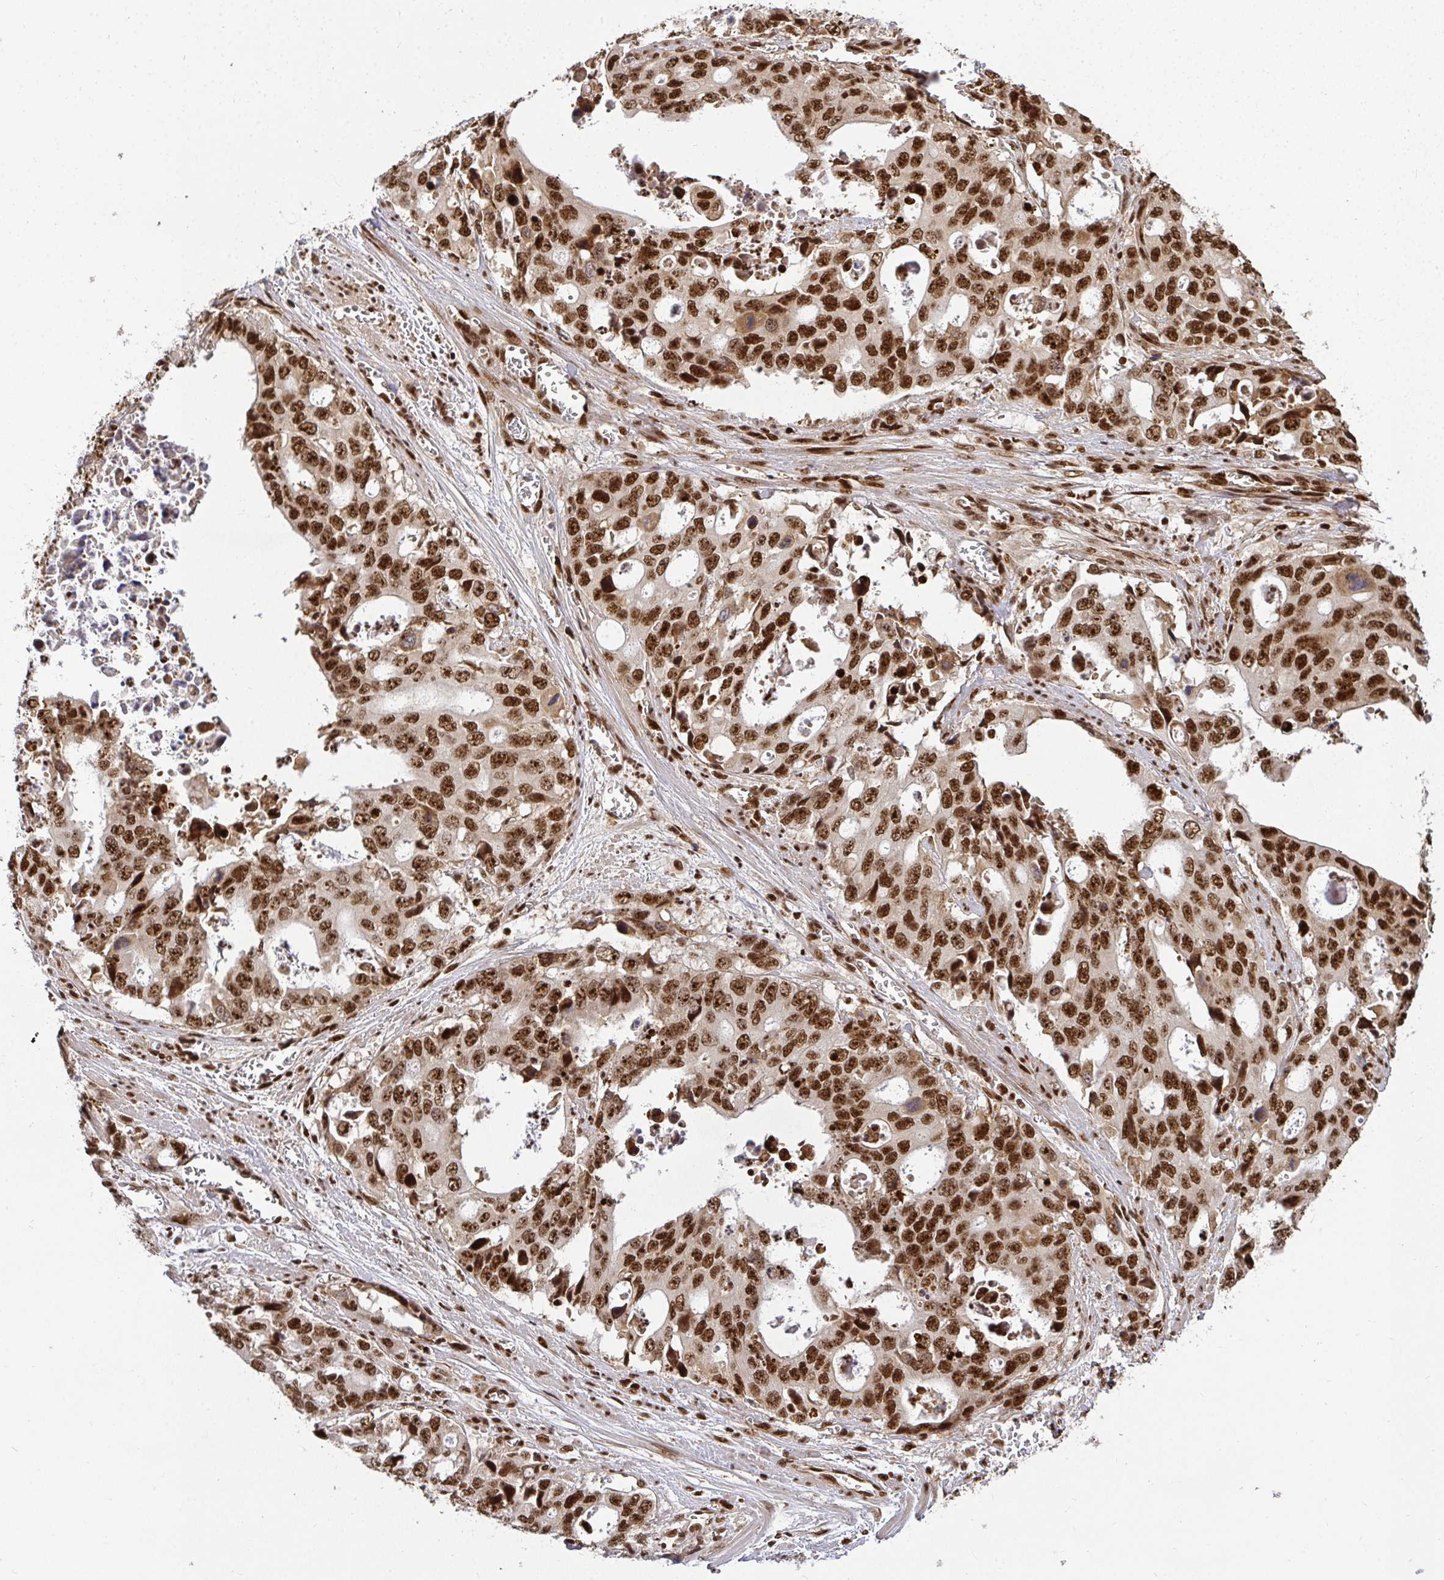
{"staining": {"intensity": "strong", "quantity": ">75%", "location": "nuclear"}, "tissue": "stomach cancer", "cell_type": "Tumor cells", "image_type": "cancer", "snomed": [{"axis": "morphology", "description": "Adenocarcinoma, NOS"}, {"axis": "topography", "description": "Stomach, upper"}], "caption": "Human stomach cancer stained with a protein marker displays strong staining in tumor cells.", "gene": "U2AF1", "patient": {"sex": "male", "age": 74}}